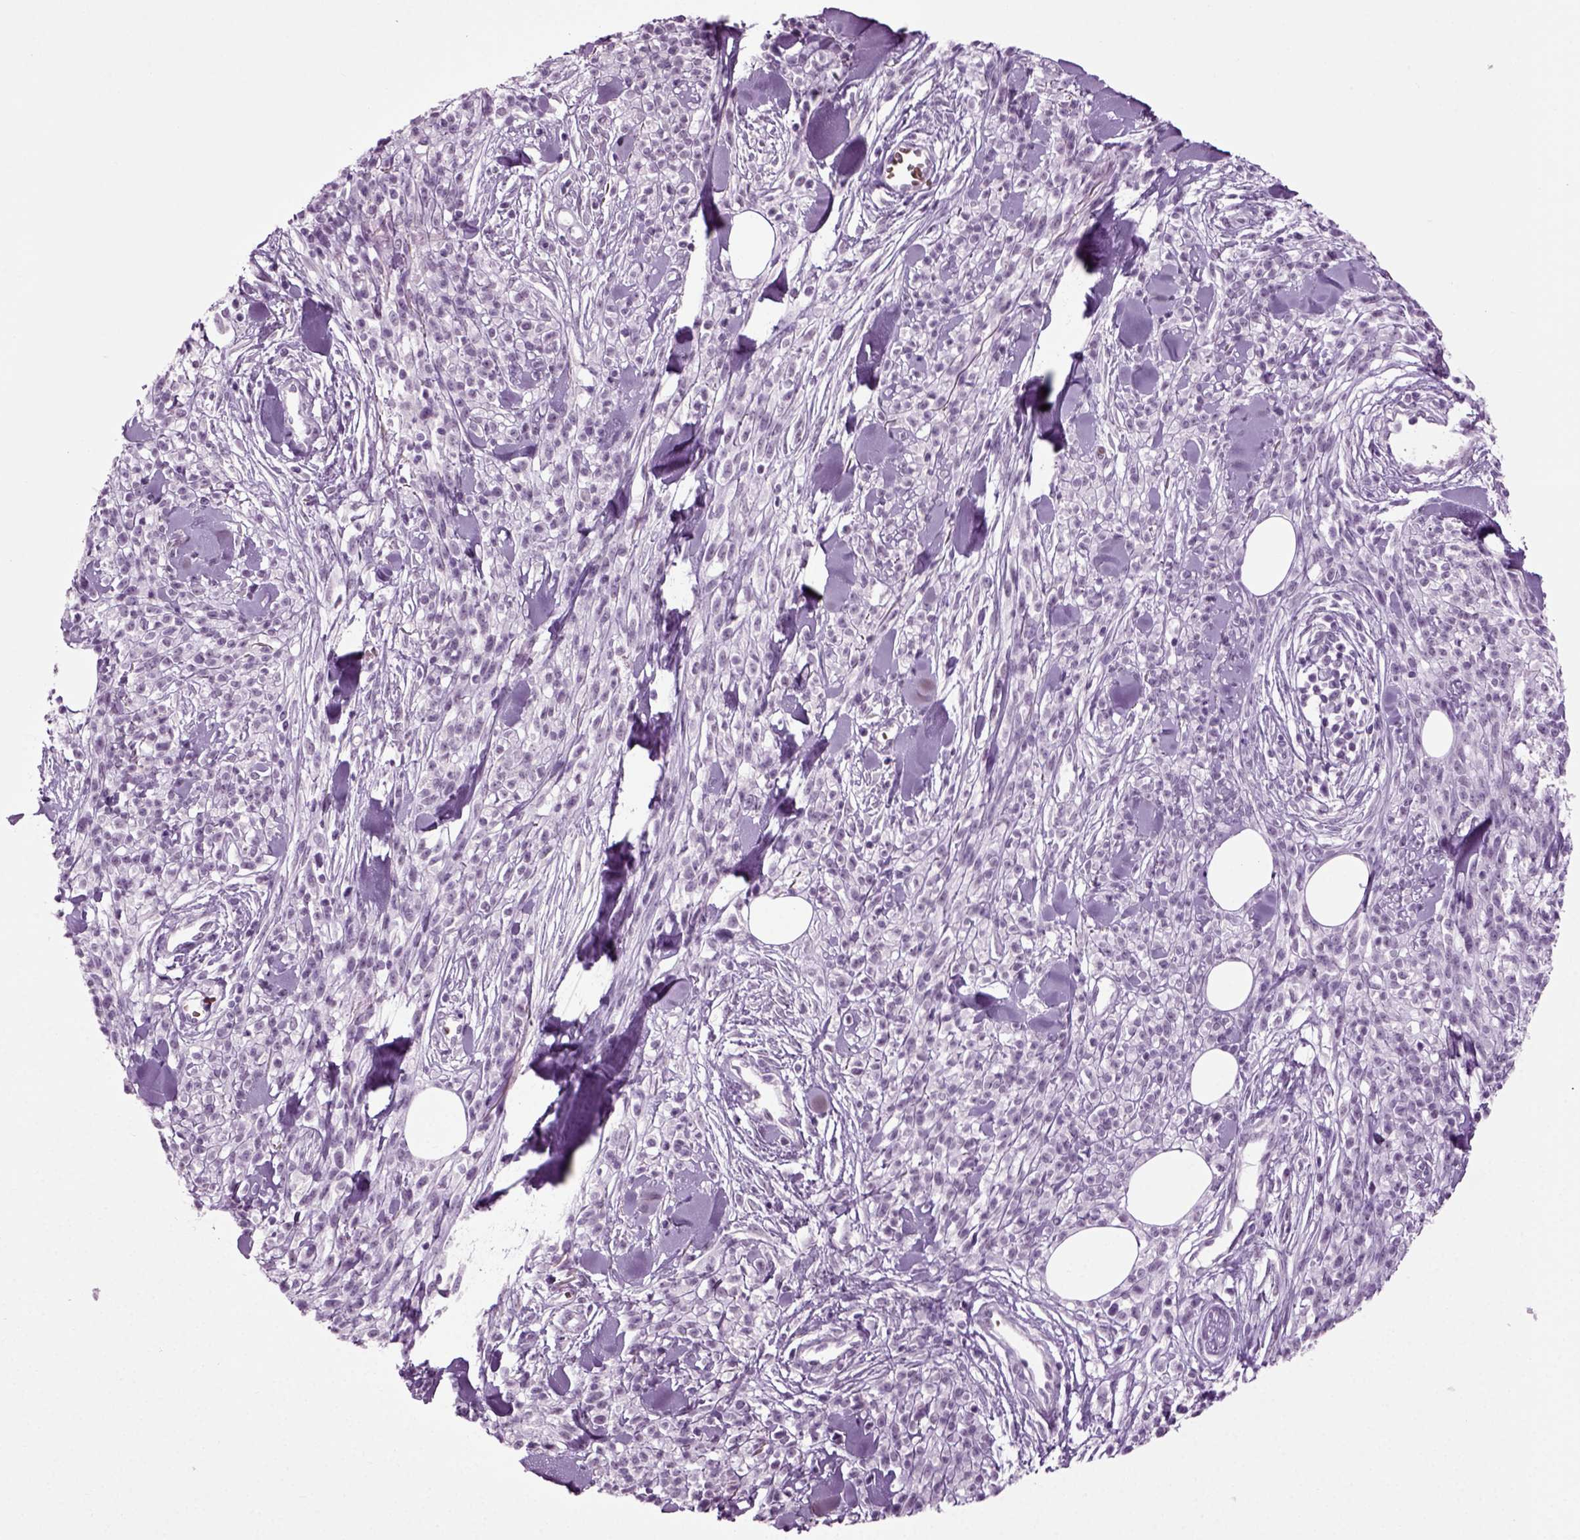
{"staining": {"intensity": "negative", "quantity": "none", "location": "none"}, "tissue": "melanoma", "cell_type": "Tumor cells", "image_type": "cancer", "snomed": [{"axis": "morphology", "description": "Malignant melanoma, NOS"}, {"axis": "topography", "description": "Skin"}, {"axis": "topography", "description": "Skin of trunk"}], "caption": "The immunohistochemistry (IHC) image has no significant staining in tumor cells of melanoma tissue.", "gene": "ZC2HC1C", "patient": {"sex": "male", "age": 74}}